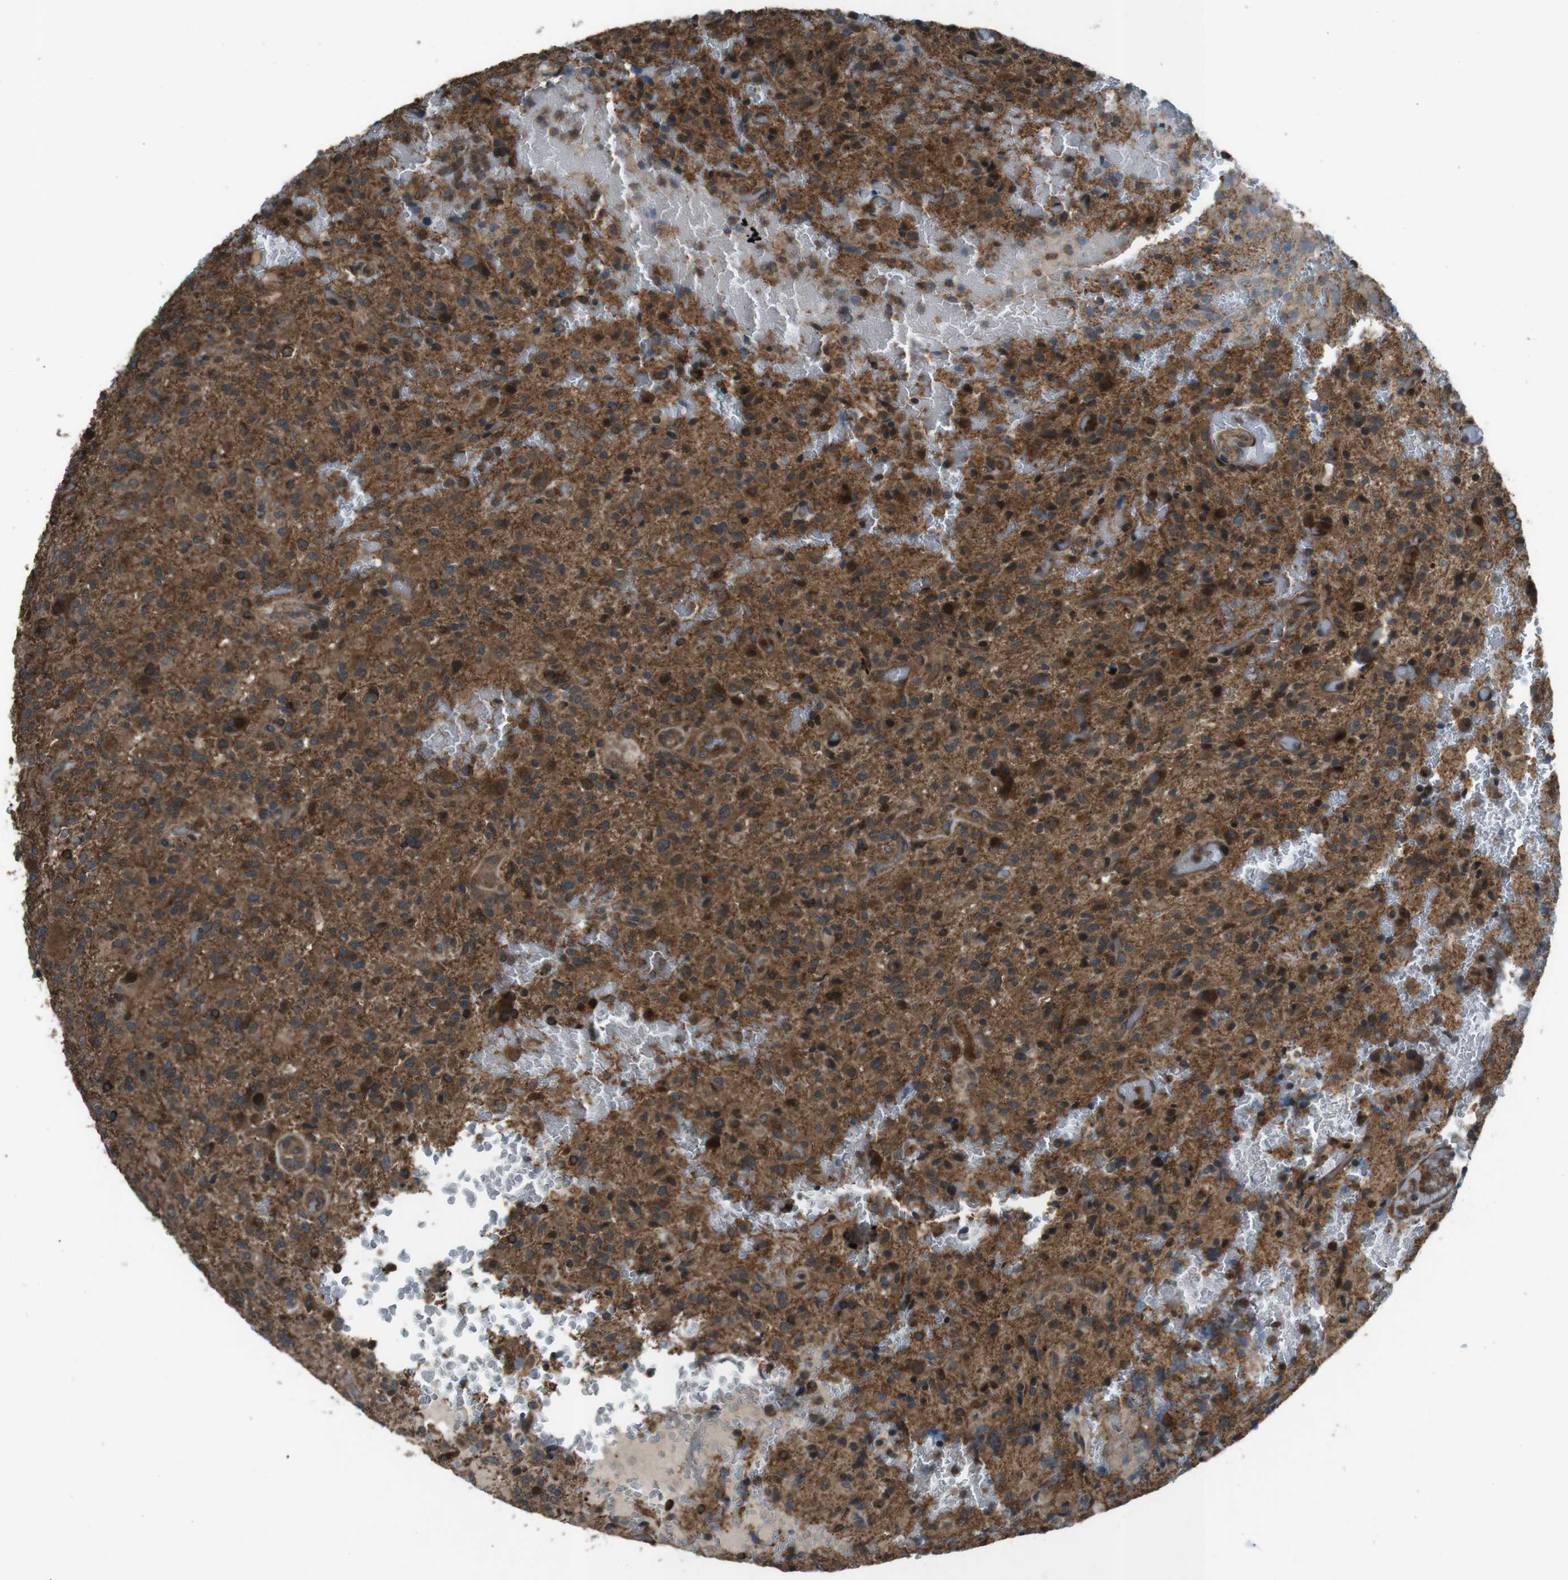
{"staining": {"intensity": "strong", "quantity": ">75%", "location": "cytoplasmic/membranous"}, "tissue": "glioma", "cell_type": "Tumor cells", "image_type": "cancer", "snomed": [{"axis": "morphology", "description": "Glioma, malignant, High grade"}, {"axis": "topography", "description": "Brain"}], "caption": "Brown immunohistochemical staining in malignant glioma (high-grade) displays strong cytoplasmic/membranous staining in about >75% of tumor cells.", "gene": "SLC27A4", "patient": {"sex": "male", "age": 71}}